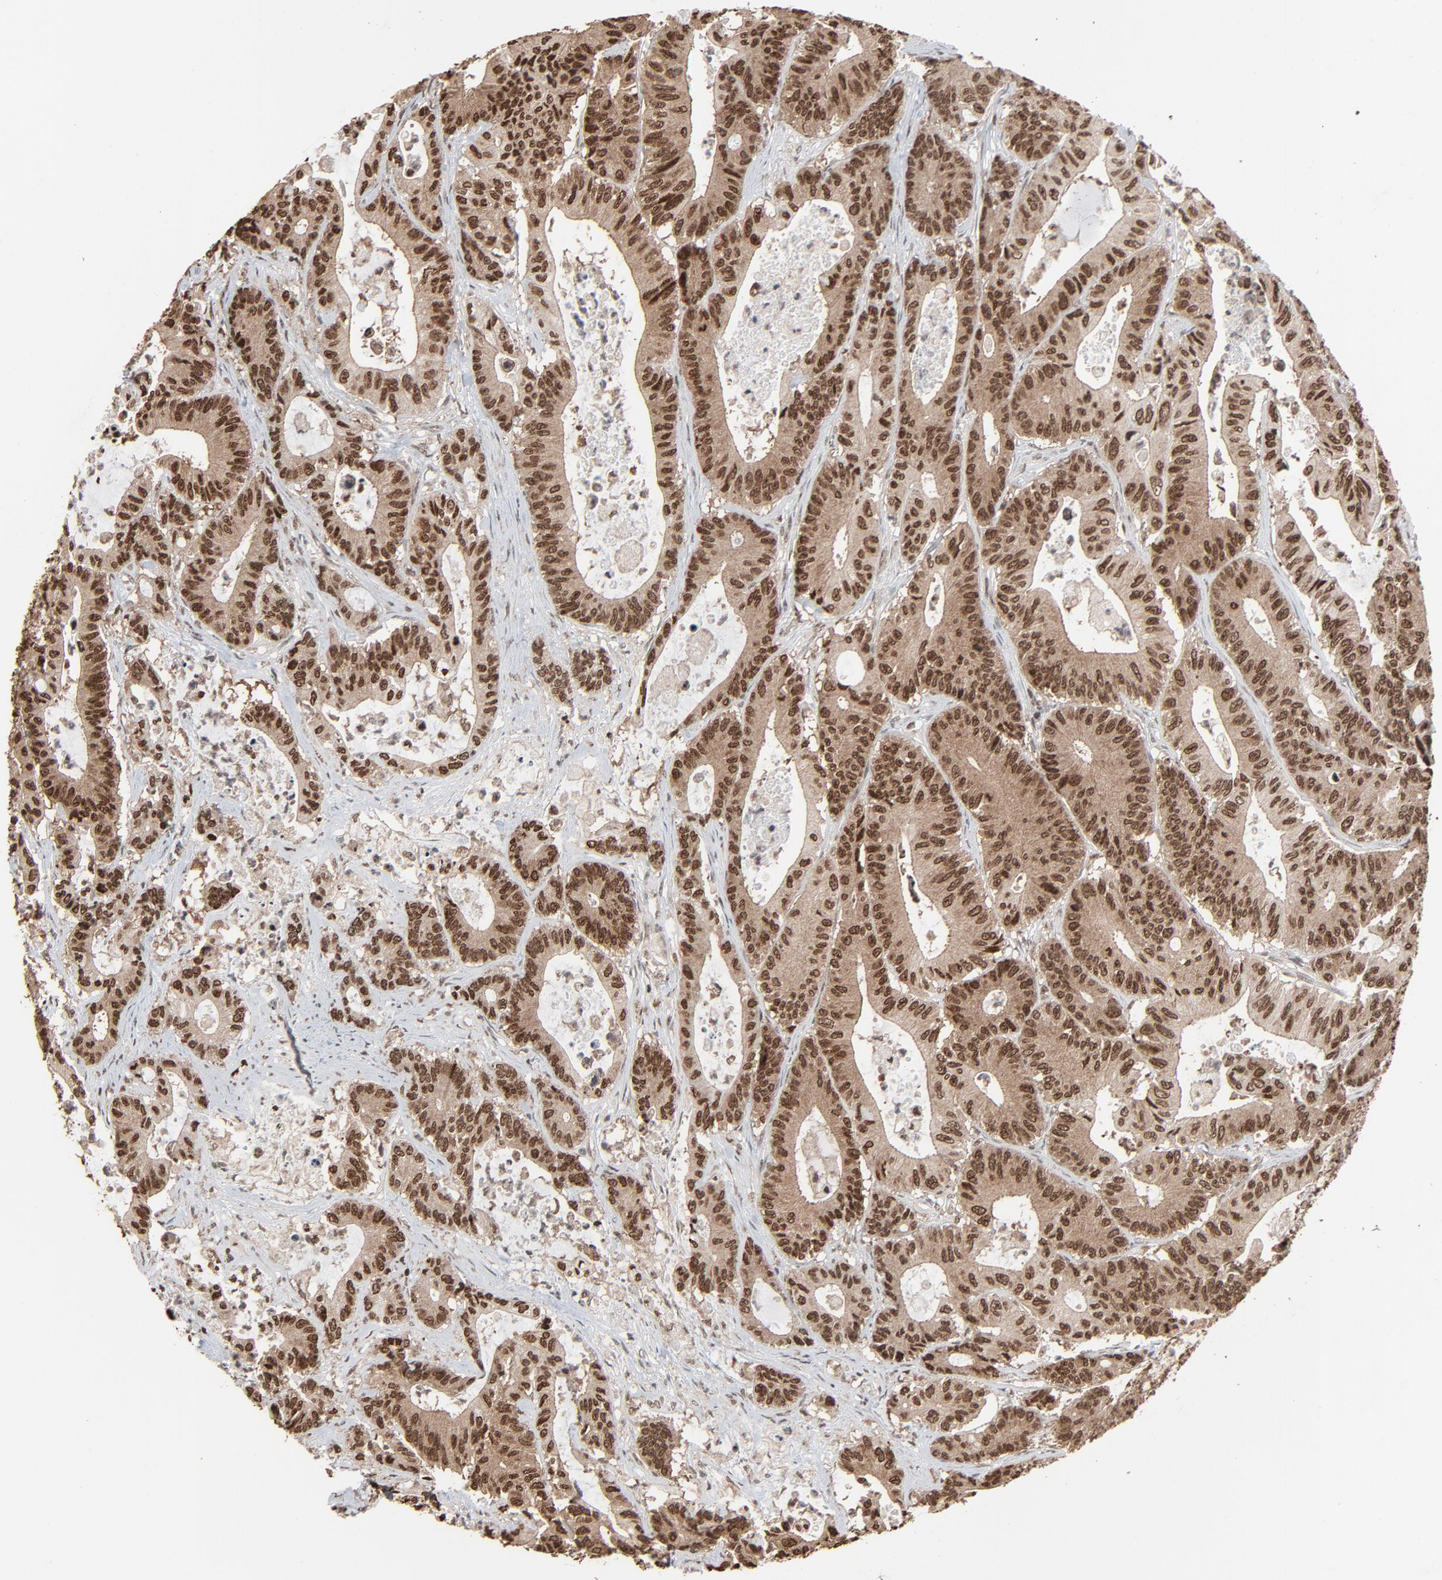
{"staining": {"intensity": "strong", "quantity": ">75%", "location": "cytoplasmic/membranous,nuclear"}, "tissue": "colorectal cancer", "cell_type": "Tumor cells", "image_type": "cancer", "snomed": [{"axis": "morphology", "description": "Adenocarcinoma, NOS"}, {"axis": "topography", "description": "Colon"}], "caption": "Colorectal cancer (adenocarcinoma) was stained to show a protein in brown. There is high levels of strong cytoplasmic/membranous and nuclear positivity in approximately >75% of tumor cells. (Brightfield microscopy of DAB IHC at high magnification).", "gene": "RPS6KA3", "patient": {"sex": "female", "age": 84}}